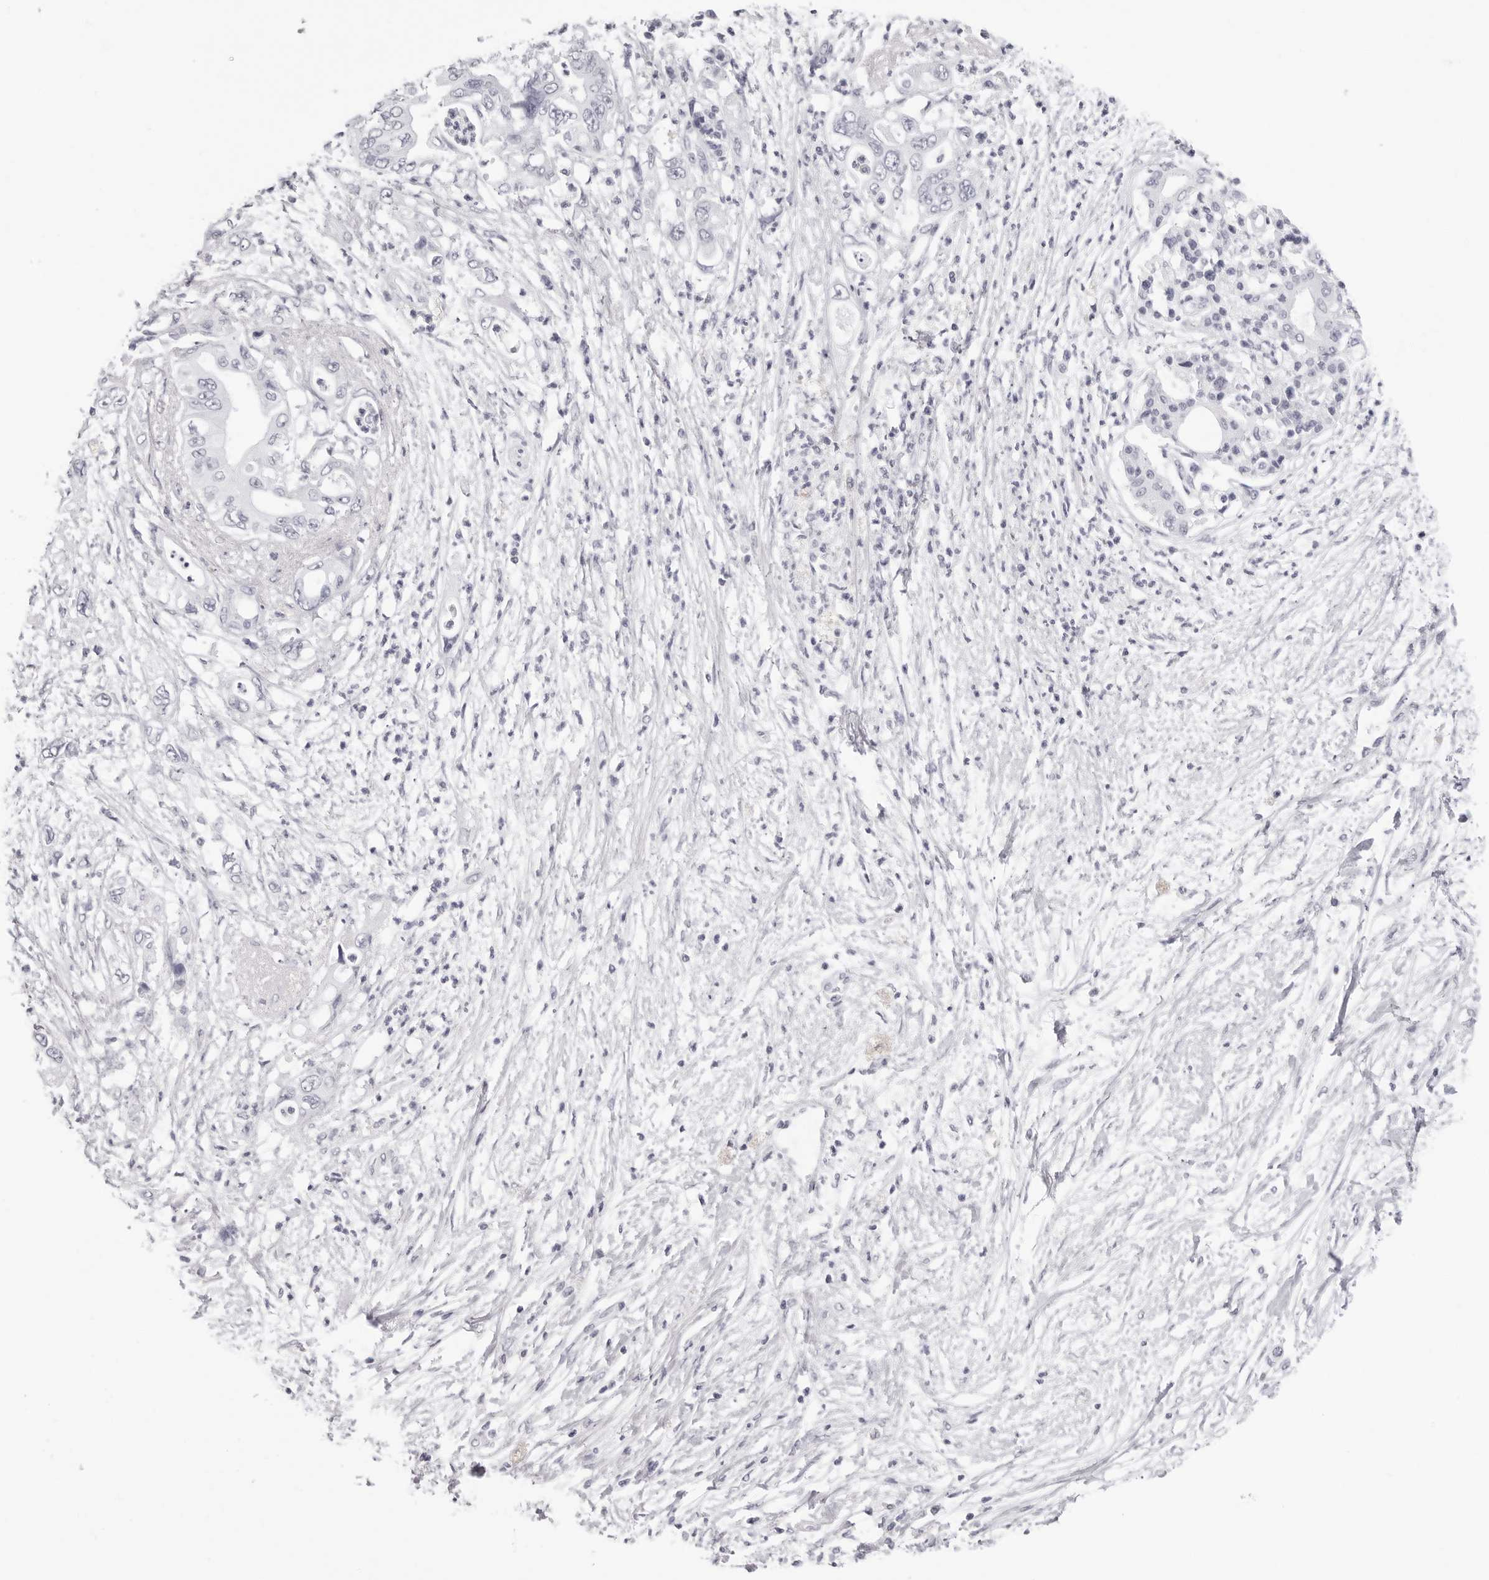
{"staining": {"intensity": "negative", "quantity": "none", "location": "none"}, "tissue": "pancreatic cancer", "cell_type": "Tumor cells", "image_type": "cancer", "snomed": [{"axis": "morphology", "description": "Adenocarcinoma, NOS"}, {"axis": "topography", "description": "Pancreas"}], "caption": "Immunohistochemical staining of human pancreatic adenocarcinoma shows no significant expression in tumor cells.", "gene": "CST5", "patient": {"sex": "male", "age": 66}}